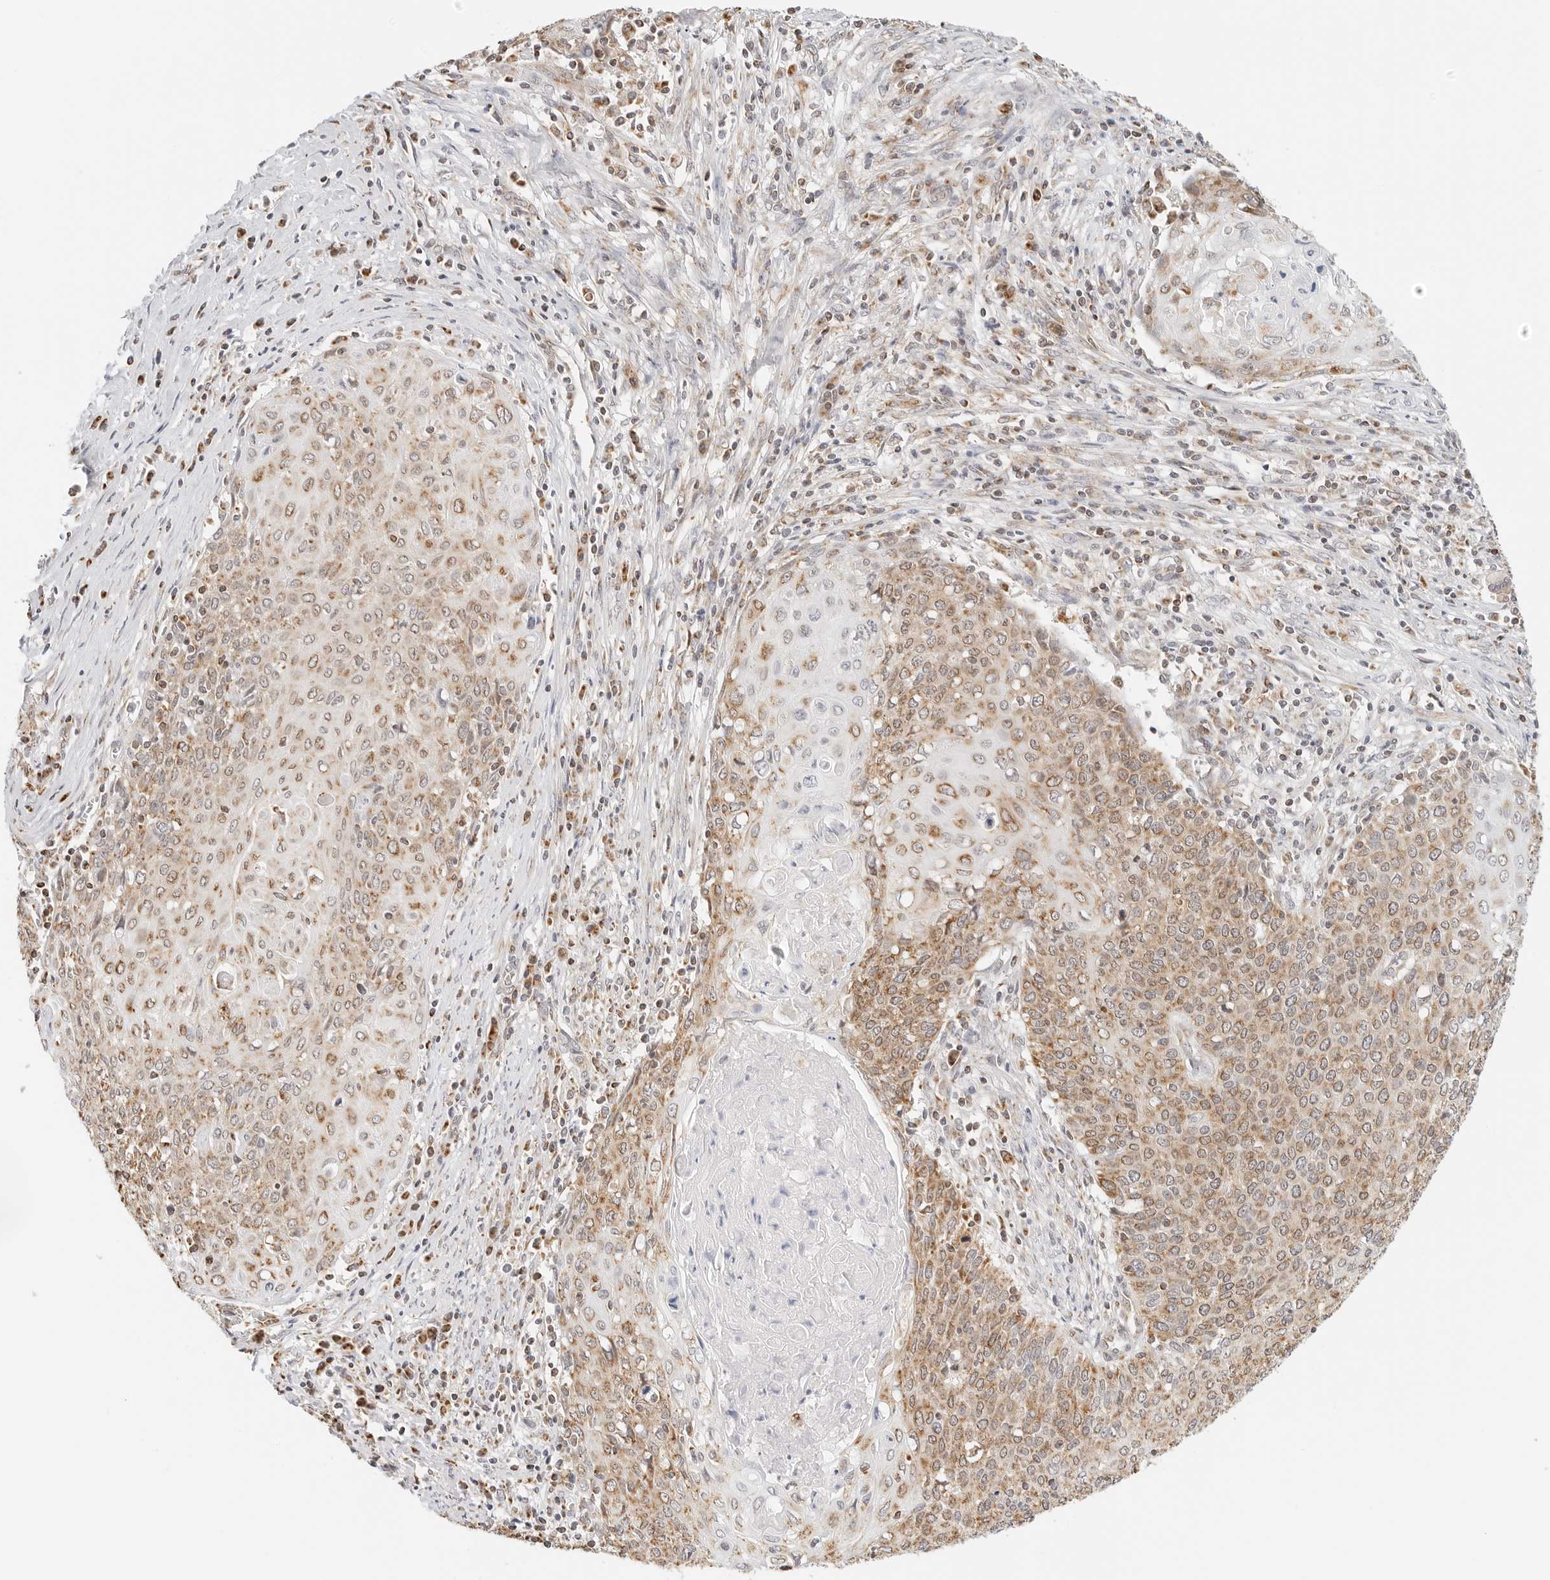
{"staining": {"intensity": "moderate", "quantity": ">75%", "location": "cytoplasmic/membranous"}, "tissue": "cervical cancer", "cell_type": "Tumor cells", "image_type": "cancer", "snomed": [{"axis": "morphology", "description": "Squamous cell carcinoma, NOS"}, {"axis": "topography", "description": "Cervix"}], "caption": "Cervical cancer was stained to show a protein in brown. There is medium levels of moderate cytoplasmic/membranous expression in about >75% of tumor cells.", "gene": "ATL1", "patient": {"sex": "female", "age": 39}}